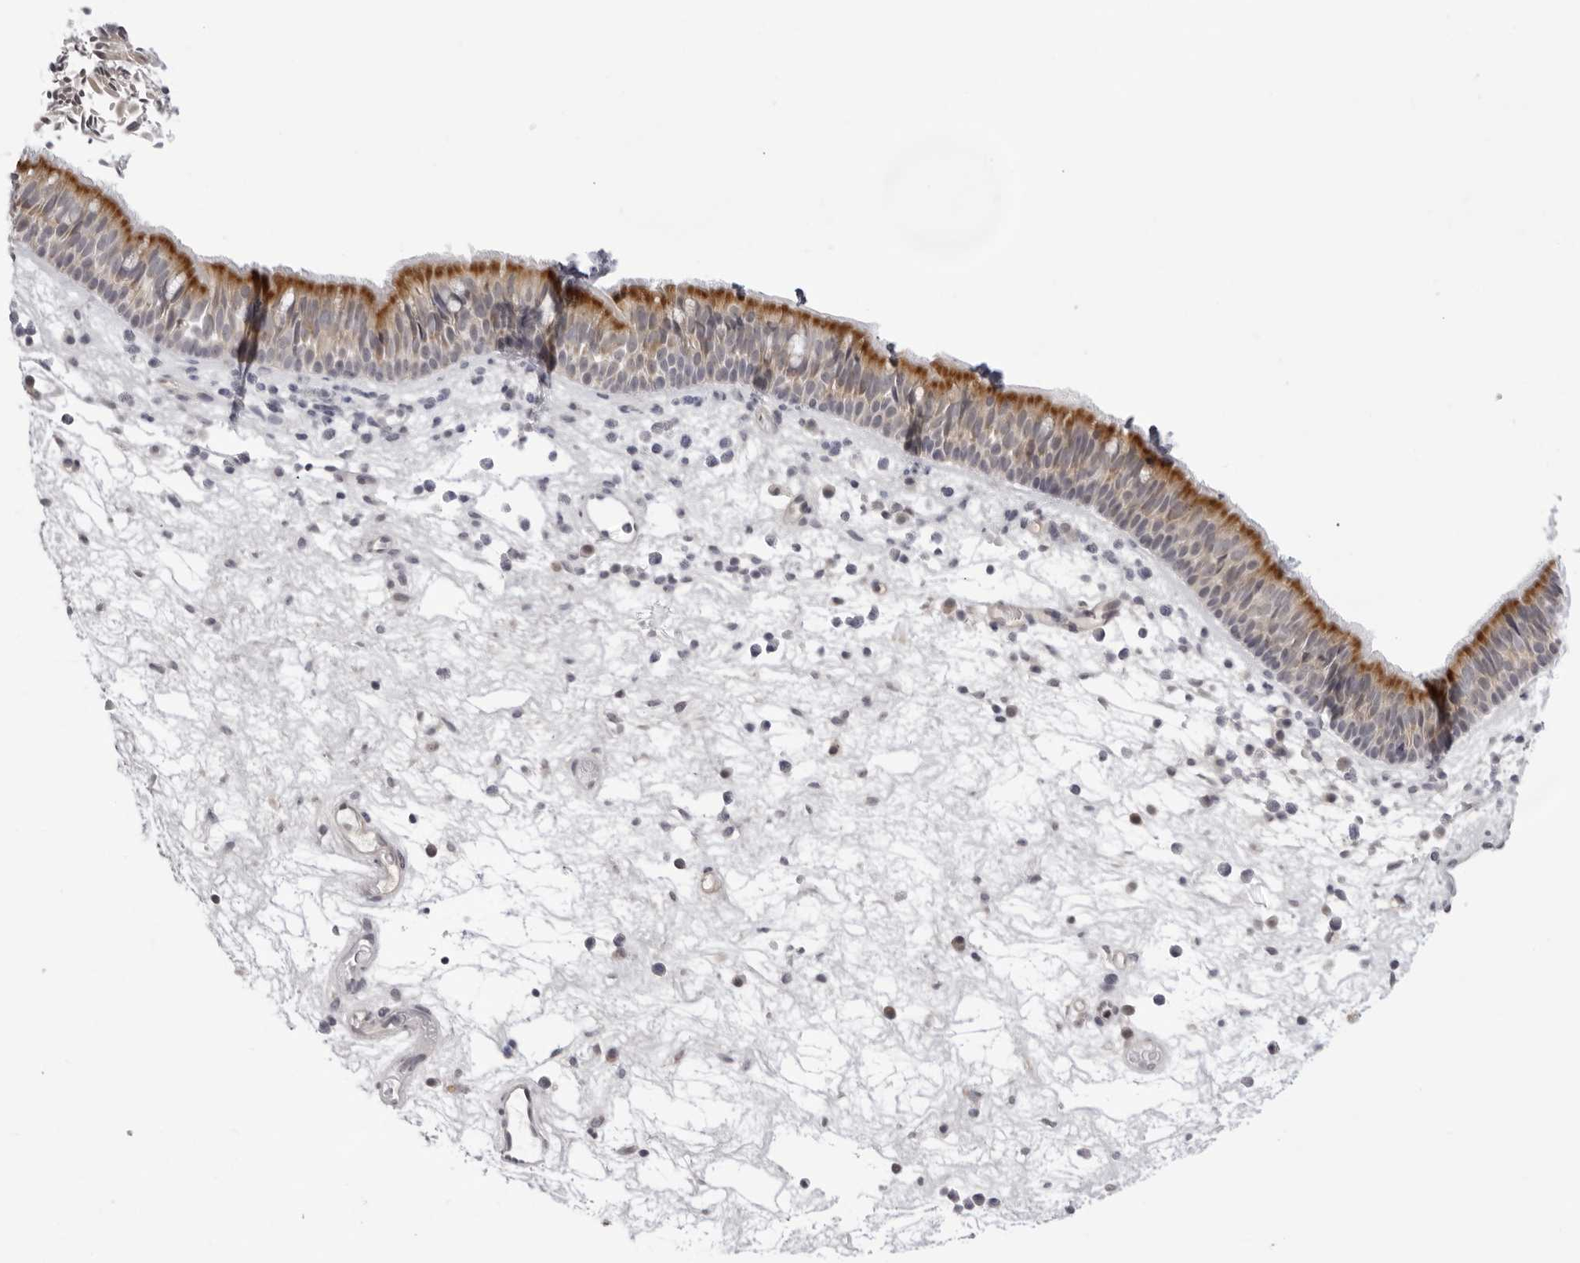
{"staining": {"intensity": "moderate", "quantity": "25%-75%", "location": "cytoplasmic/membranous"}, "tissue": "nasopharynx", "cell_type": "Respiratory epithelial cells", "image_type": "normal", "snomed": [{"axis": "morphology", "description": "Normal tissue, NOS"}, {"axis": "morphology", "description": "Inflammation, NOS"}, {"axis": "morphology", "description": "Malignant melanoma, Metastatic site"}, {"axis": "topography", "description": "Nasopharynx"}], "caption": "Immunohistochemistry (DAB (3,3'-diaminobenzidine)) staining of unremarkable nasopharynx displays moderate cytoplasmic/membranous protein staining in about 25%-75% of respiratory epithelial cells. Using DAB (brown) and hematoxylin (blue) stains, captured at high magnification using brightfield microscopy.", "gene": "ACP6", "patient": {"sex": "male", "age": 70}}